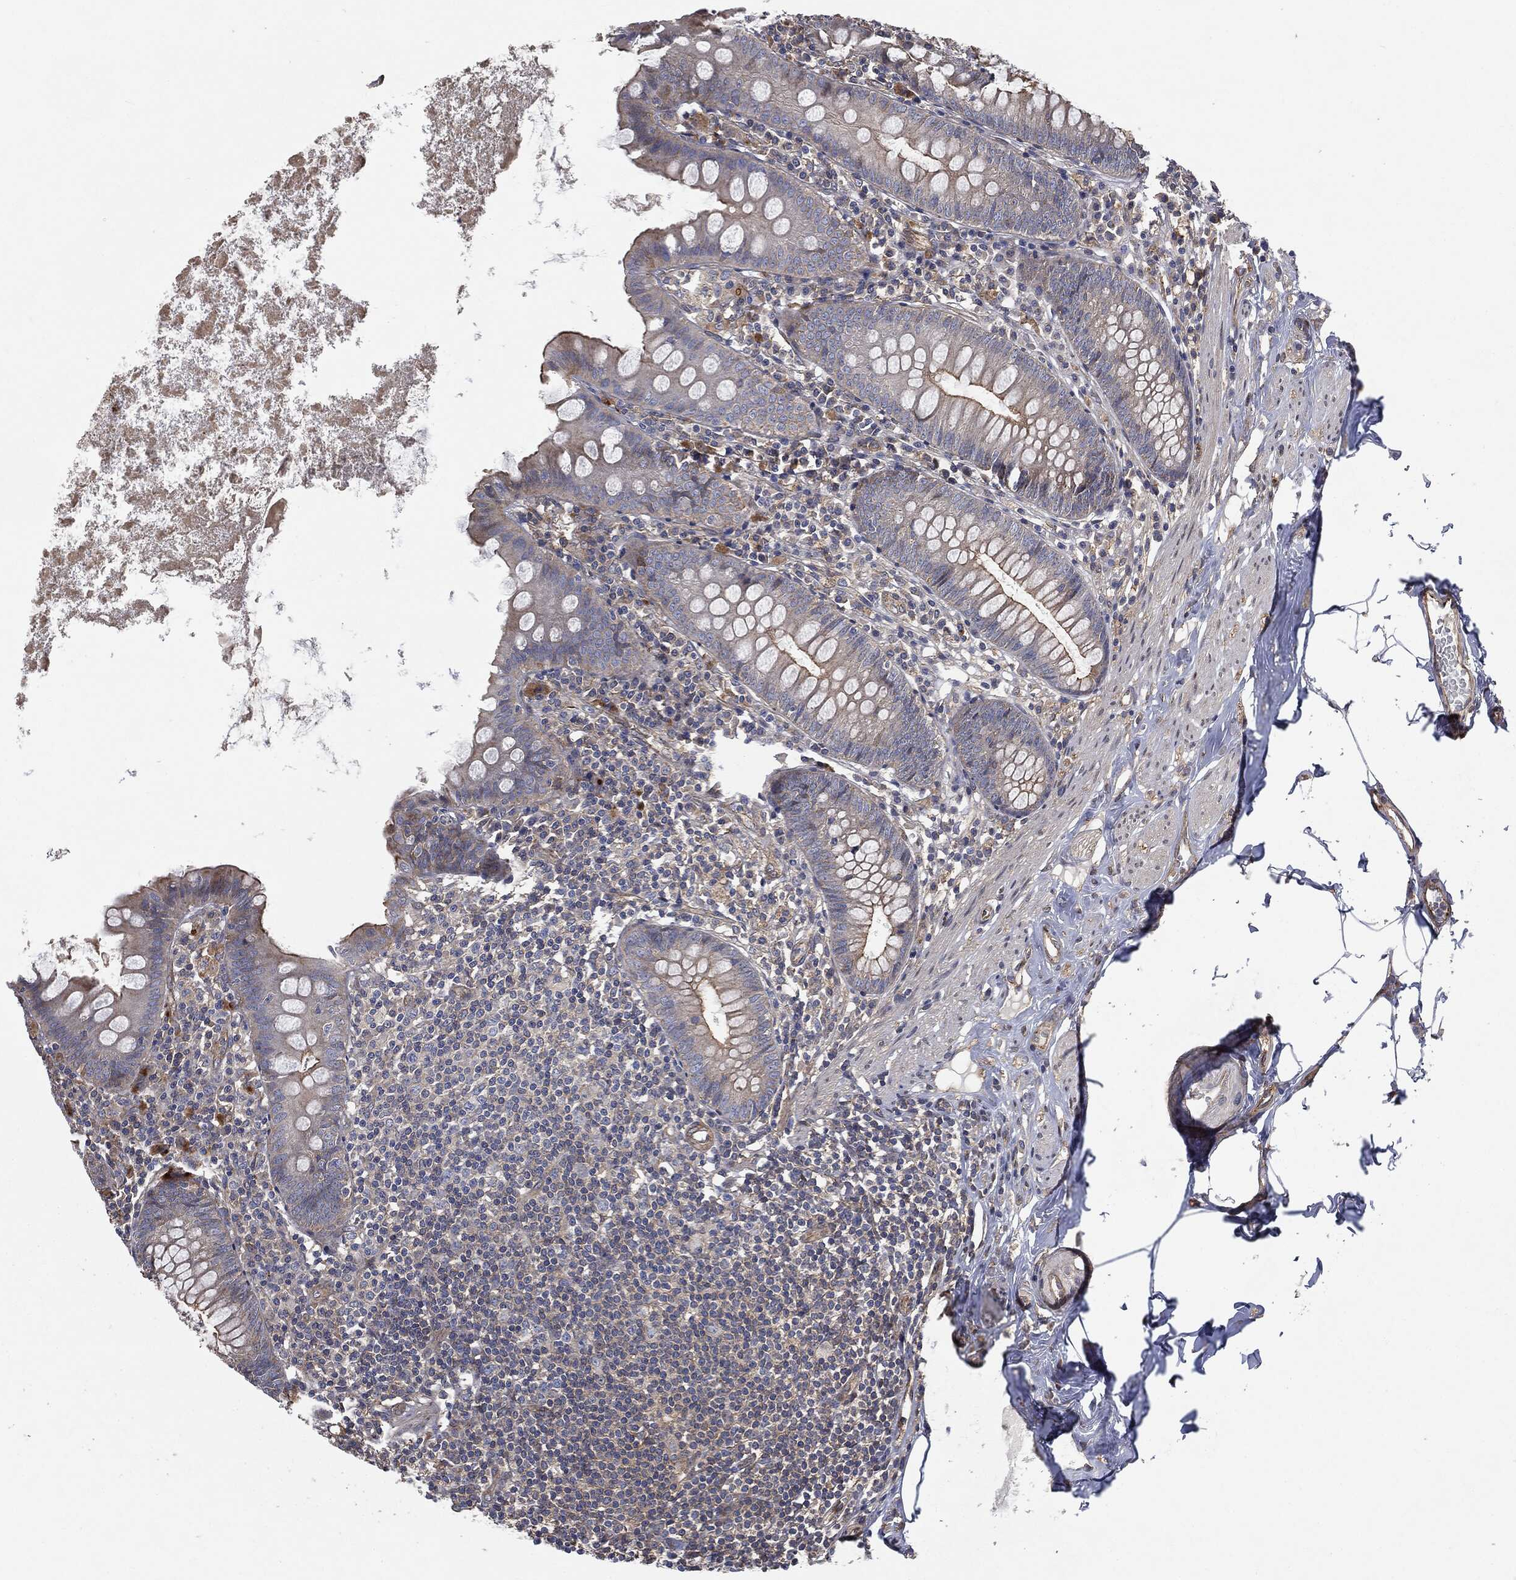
{"staining": {"intensity": "strong", "quantity": "25%-75%", "location": "cytoplasmic/membranous"}, "tissue": "appendix", "cell_type": "Glandular cells", "image_type": "normal", "snomed": [{"axis": "morphology", "description": "Normal tissue, NOS"}, {"axis": "topography", "description": "Appendix"}], "caption": "A micrograph of appendix stained for a protein demonstrates strong cytoplasmic/membranous brown staining in glandular cells. (brown staining indicates protein expression, while blue staining denotes nuclei).", "gene": "EPS15L1", "patient": {"sex": "female", "age": 82}}